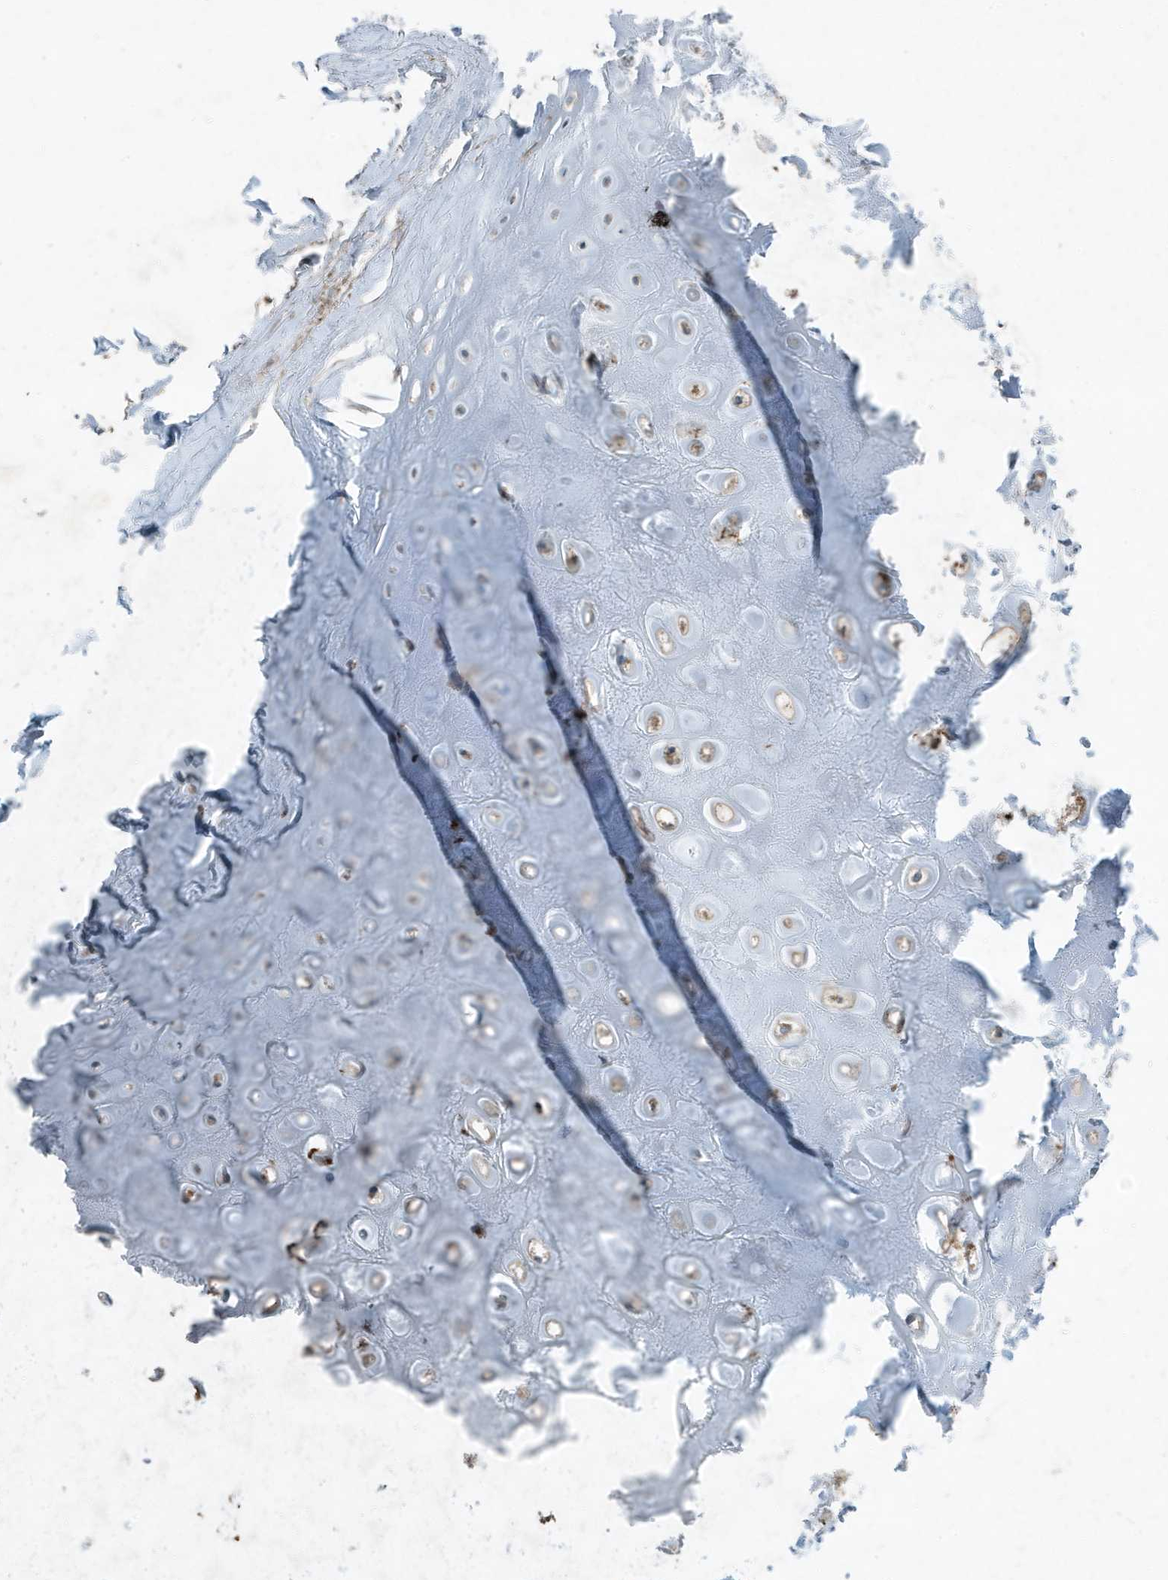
{"staining": {"intensity": "negative", "quantity": "none", "location": "none"}, "tissue": "adipose tissue", "cell_type": "Adipocytes", "image_type": "normal", "snomed": [{"axis": "morphology", "description": "Normal tissue, NOS"}, {"axis": "morphology", "description": "Basal cell carcinoma"}, {"axis": "topography", "description": "Skin"}], "caption": "DAB (3,3'-diaminobenzidine) immunohistochemical staining of normal human adipose tissue shows no significant expression in adipocytes.", "gene": "DAPP1", "patient": {"sex": "female", "age": 89}}